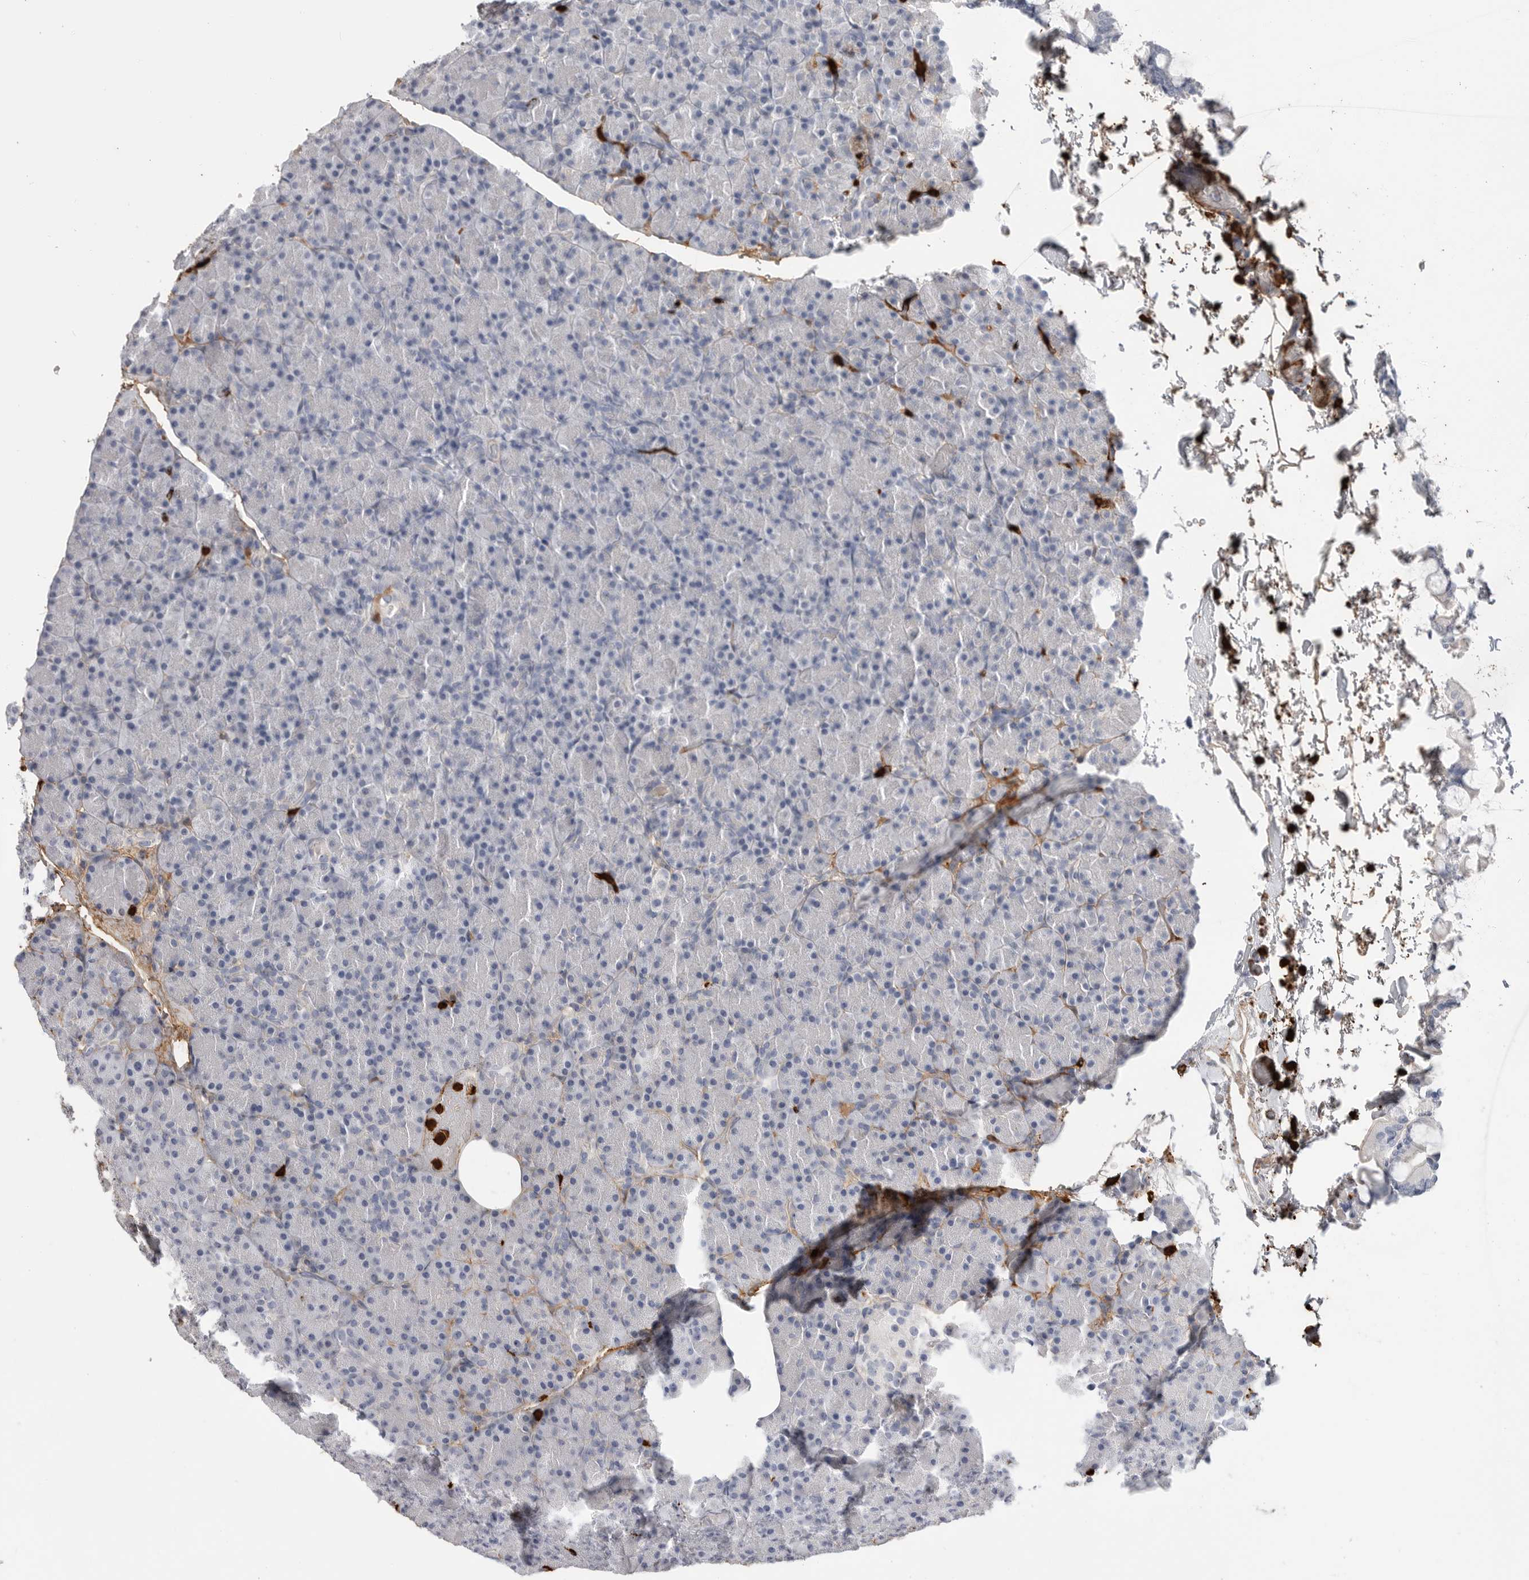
{"staining": {"intensity": "negative", "quantity": "none", "location": "none"}, "tissue": "pancreas", "cell_type": "Exocrine glandular cells", "image_type": "normal", "snomed": [{"axis": "morphology", "description": "Normal tissue, NOS"}, {"axis": "topography", "description": "Pancreas"}], "caption": "Protein analysis of benign pancreas reveals no significant positivity in exocrine glandular cells.", "gene": "CYB561D1", "patient": {"sex": "female", "age": 43}}